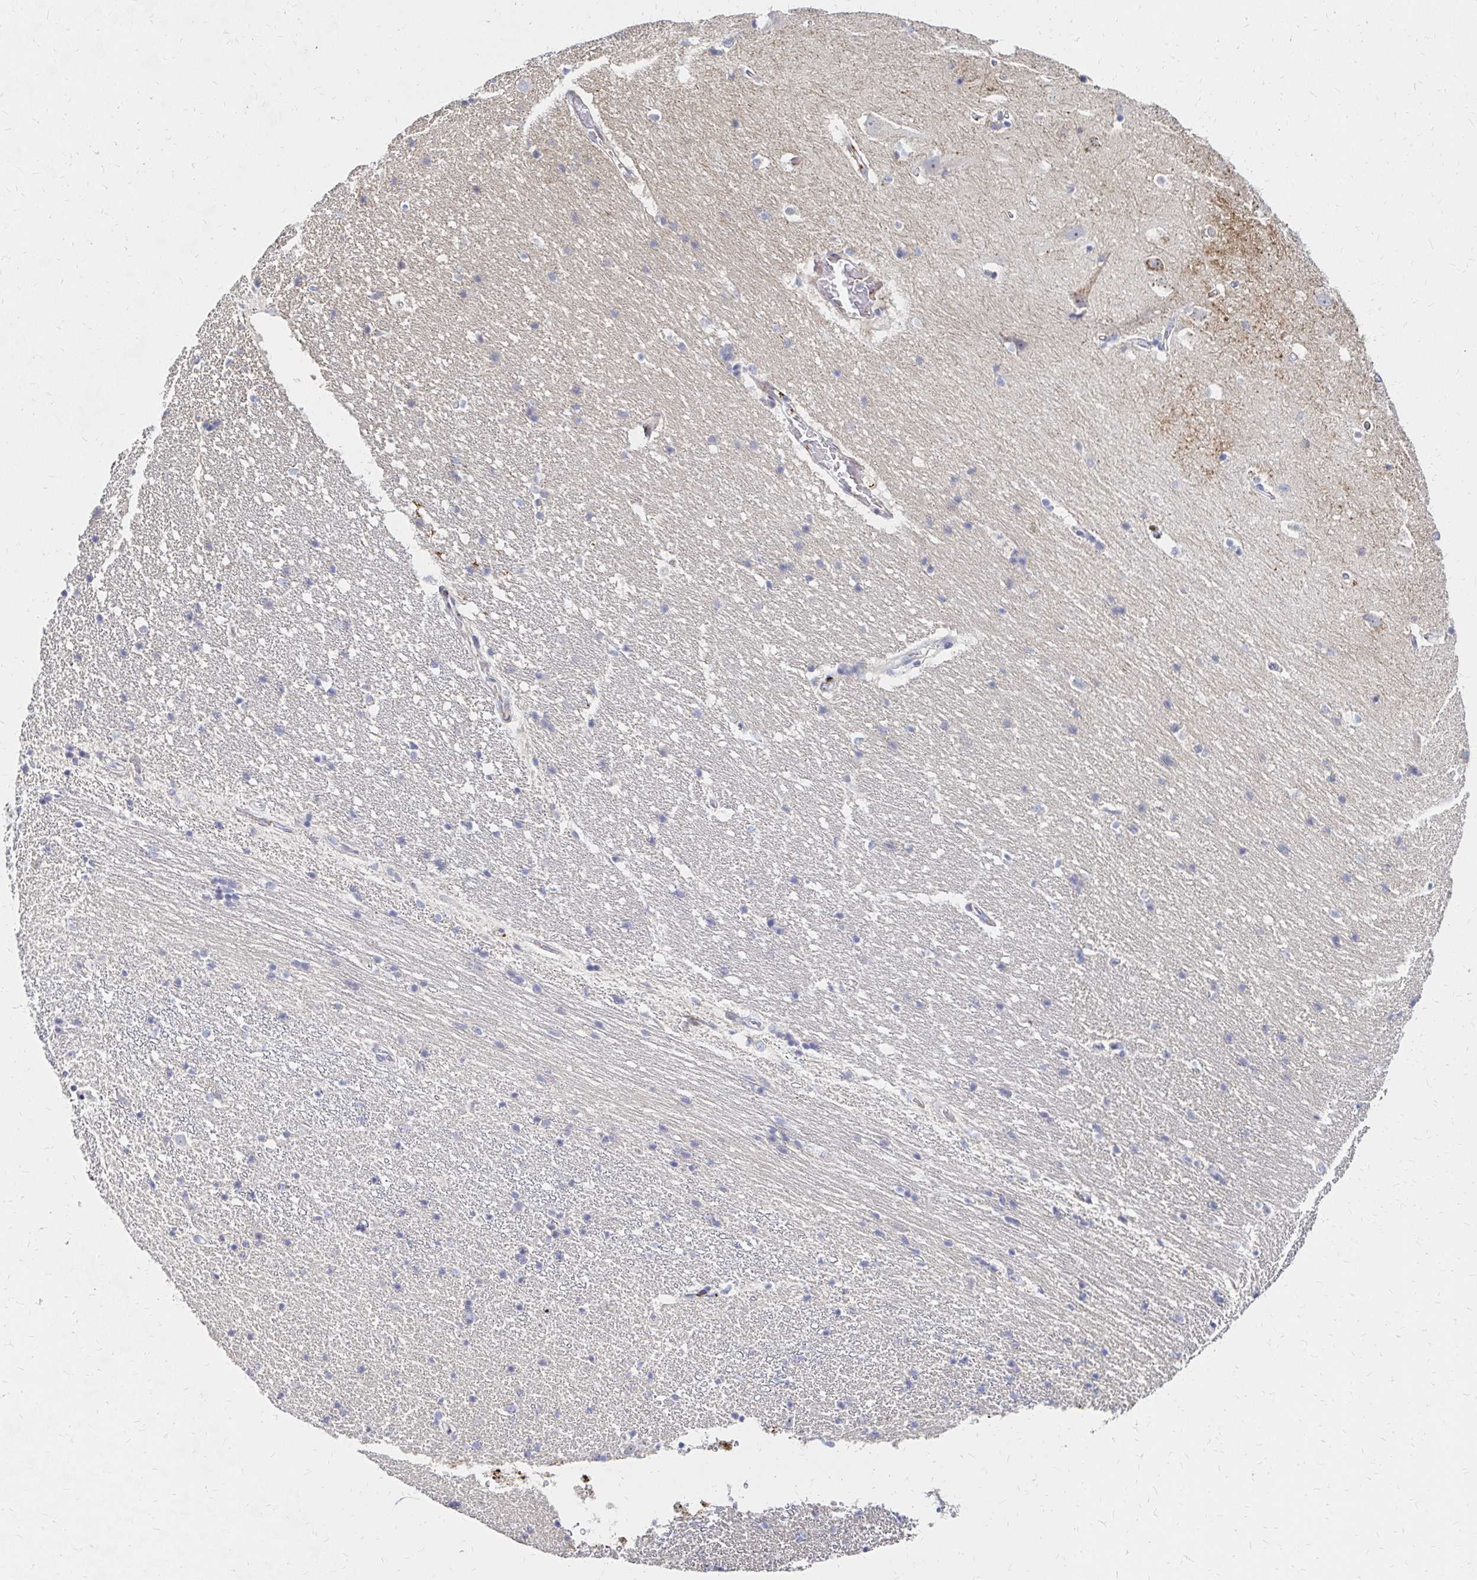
{"staining": {"intensity": "negative", "quantity": "none", "location": "none"}, "tissue": "hippocampus", "cell_type": "Glial cells", "image_type": "normal", "snomed": [{"axis": "morphology", "description": "Normal tissue, NOS"}, {"axis": "topography", "description": "Hippocampus"}], "caption": "This photomicrograph is of normal hippocampus stained with immunohistochemistry to label a protein in brown with the nuclei are counter-stained blue. There is no expression in glial cells.", "gene": "MAN1A1", "patient": {"sex": "male", "age": 63}}